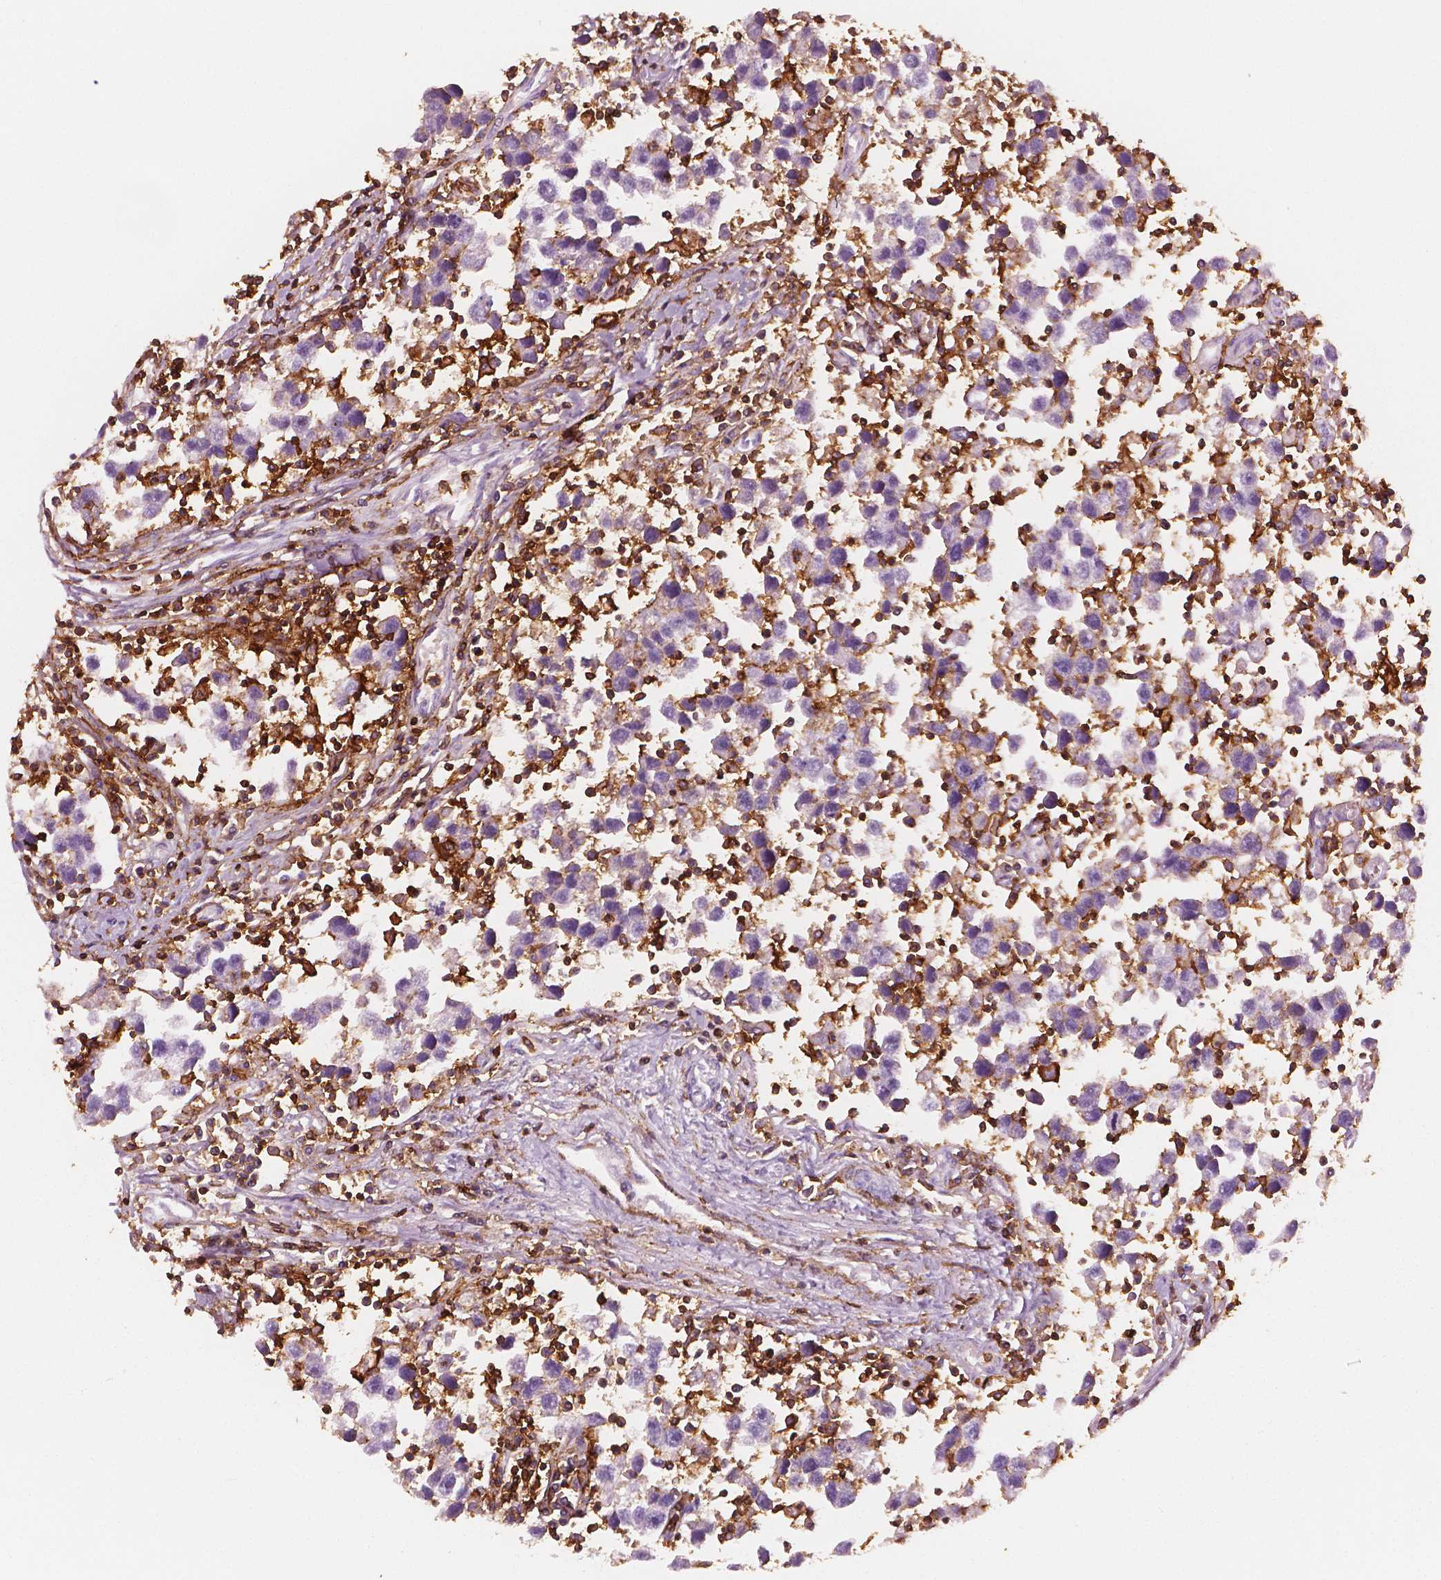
{"staining": {"intensity": "negative", "quantity": "none", "location": "none"}, "tissue": "testis cancer", "cell_type": "Tumor cells", "image_type": "cancer", "snomed": [{"axis": "morphology", "description": "Seminoma, NOS"}, {"axis": "topography", "description": "Testis"}], "caption": "Immunohistochemistry of human seminoma (testis) shows no positivity in tumor cells.", "gene": "PTPRC", "patient": {"sex": "male", "age": 30}}